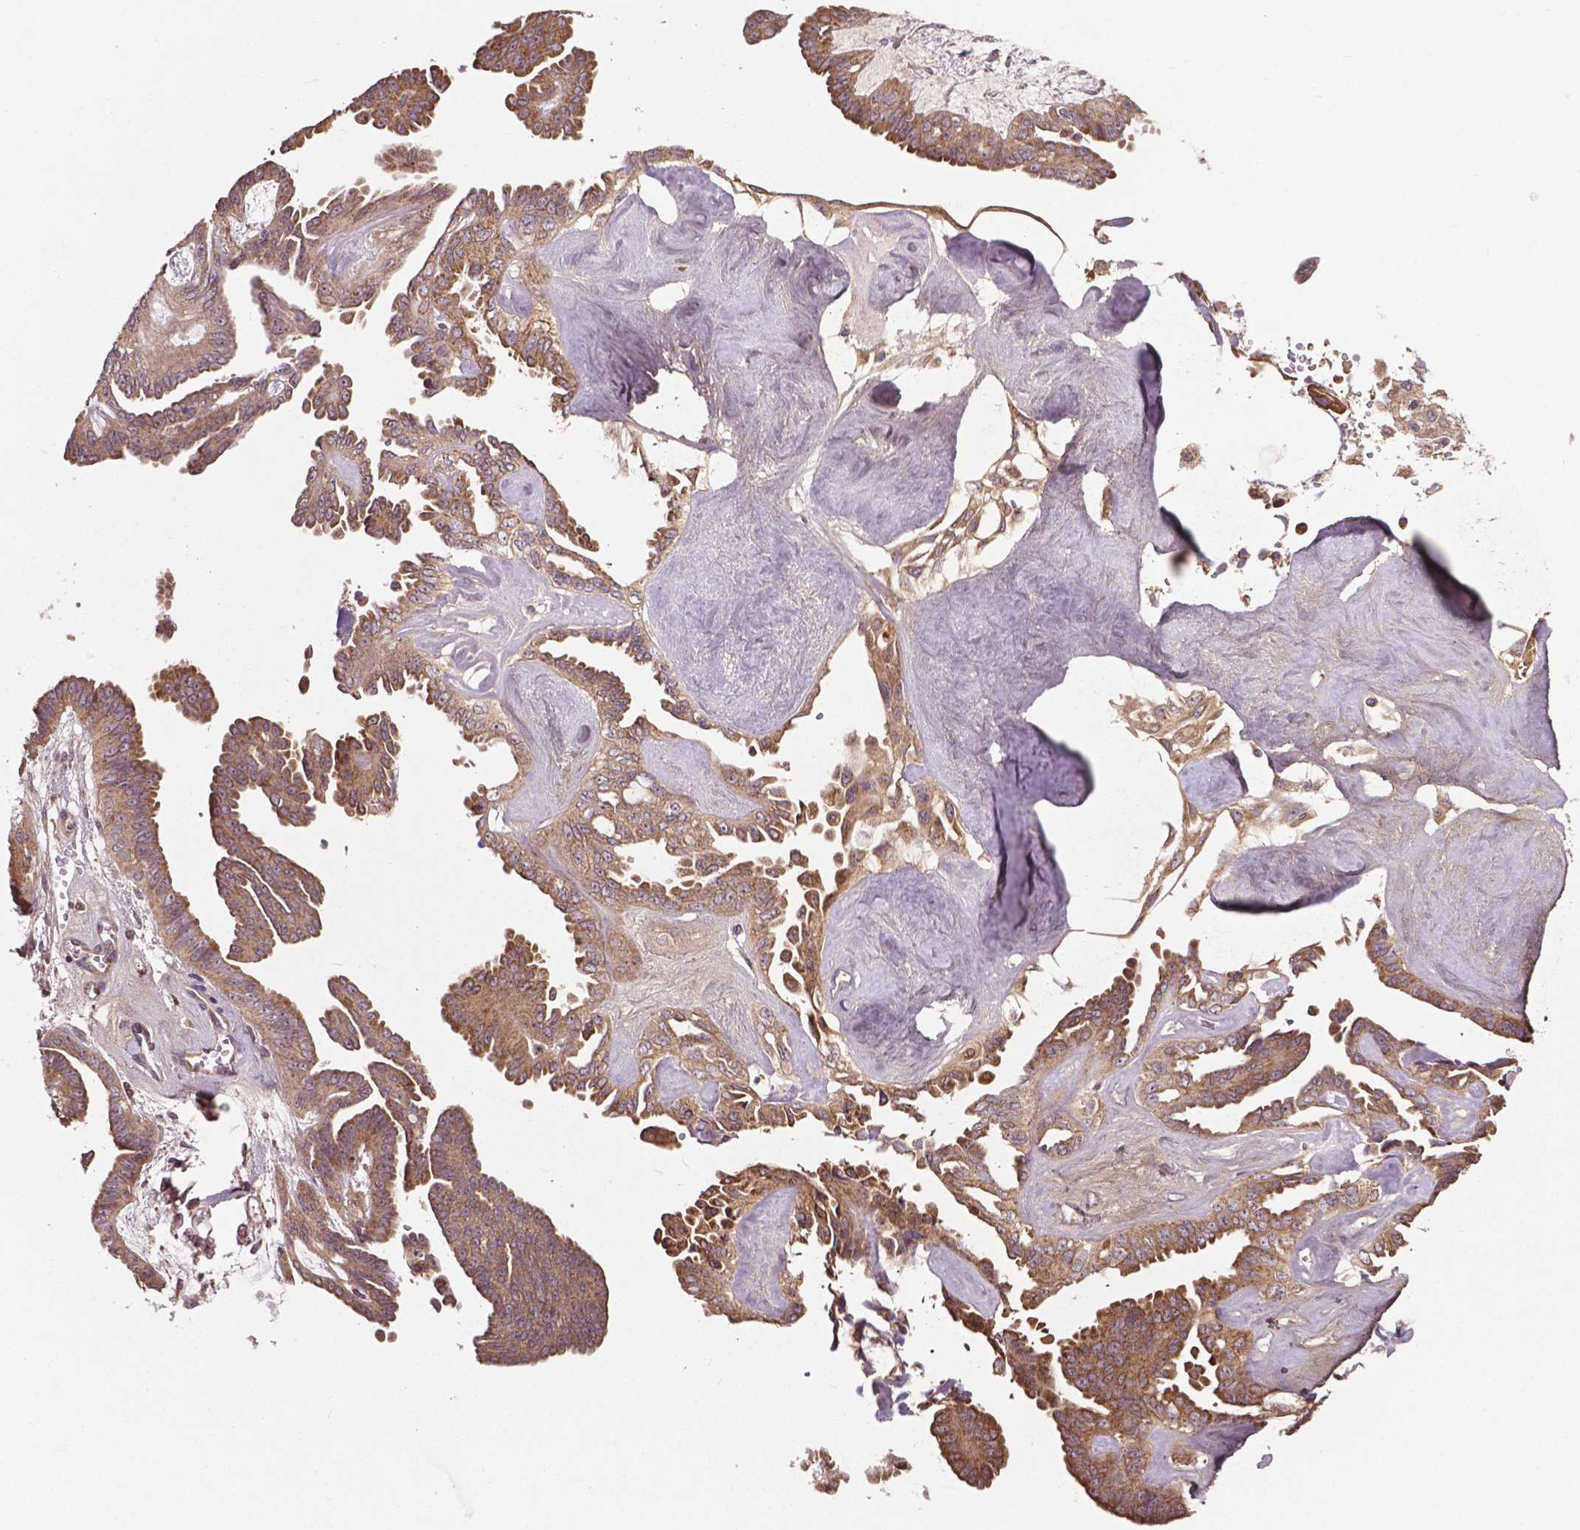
{"staining": {"intensity": "moderate", "quantity": ">75%", "location": "cytoplasmic/membranous"}, "tissue": "ovarian cancer", "cell_type": "Tumor cells", "image_type": "cancer", "snomed": [{"axis": "morphology", "description": "Cystadenocarcinoma, serous, NOS"}, {"axis": "topography", "description": "Ovary"}], "caption": "Protein staining displays moderate cytoplasmic/membranous staining in approximately >75% of tumor cells in serous cystadenocarcinoma (ovarian). The staining was performed using DAB (3,3'-diaminobenzidine), with brown indicating positive protein expression. Nuclei are stained blue with hematoxylin.", "gene": "GJA9", "patient": {"sex": "female", "age": 71}}